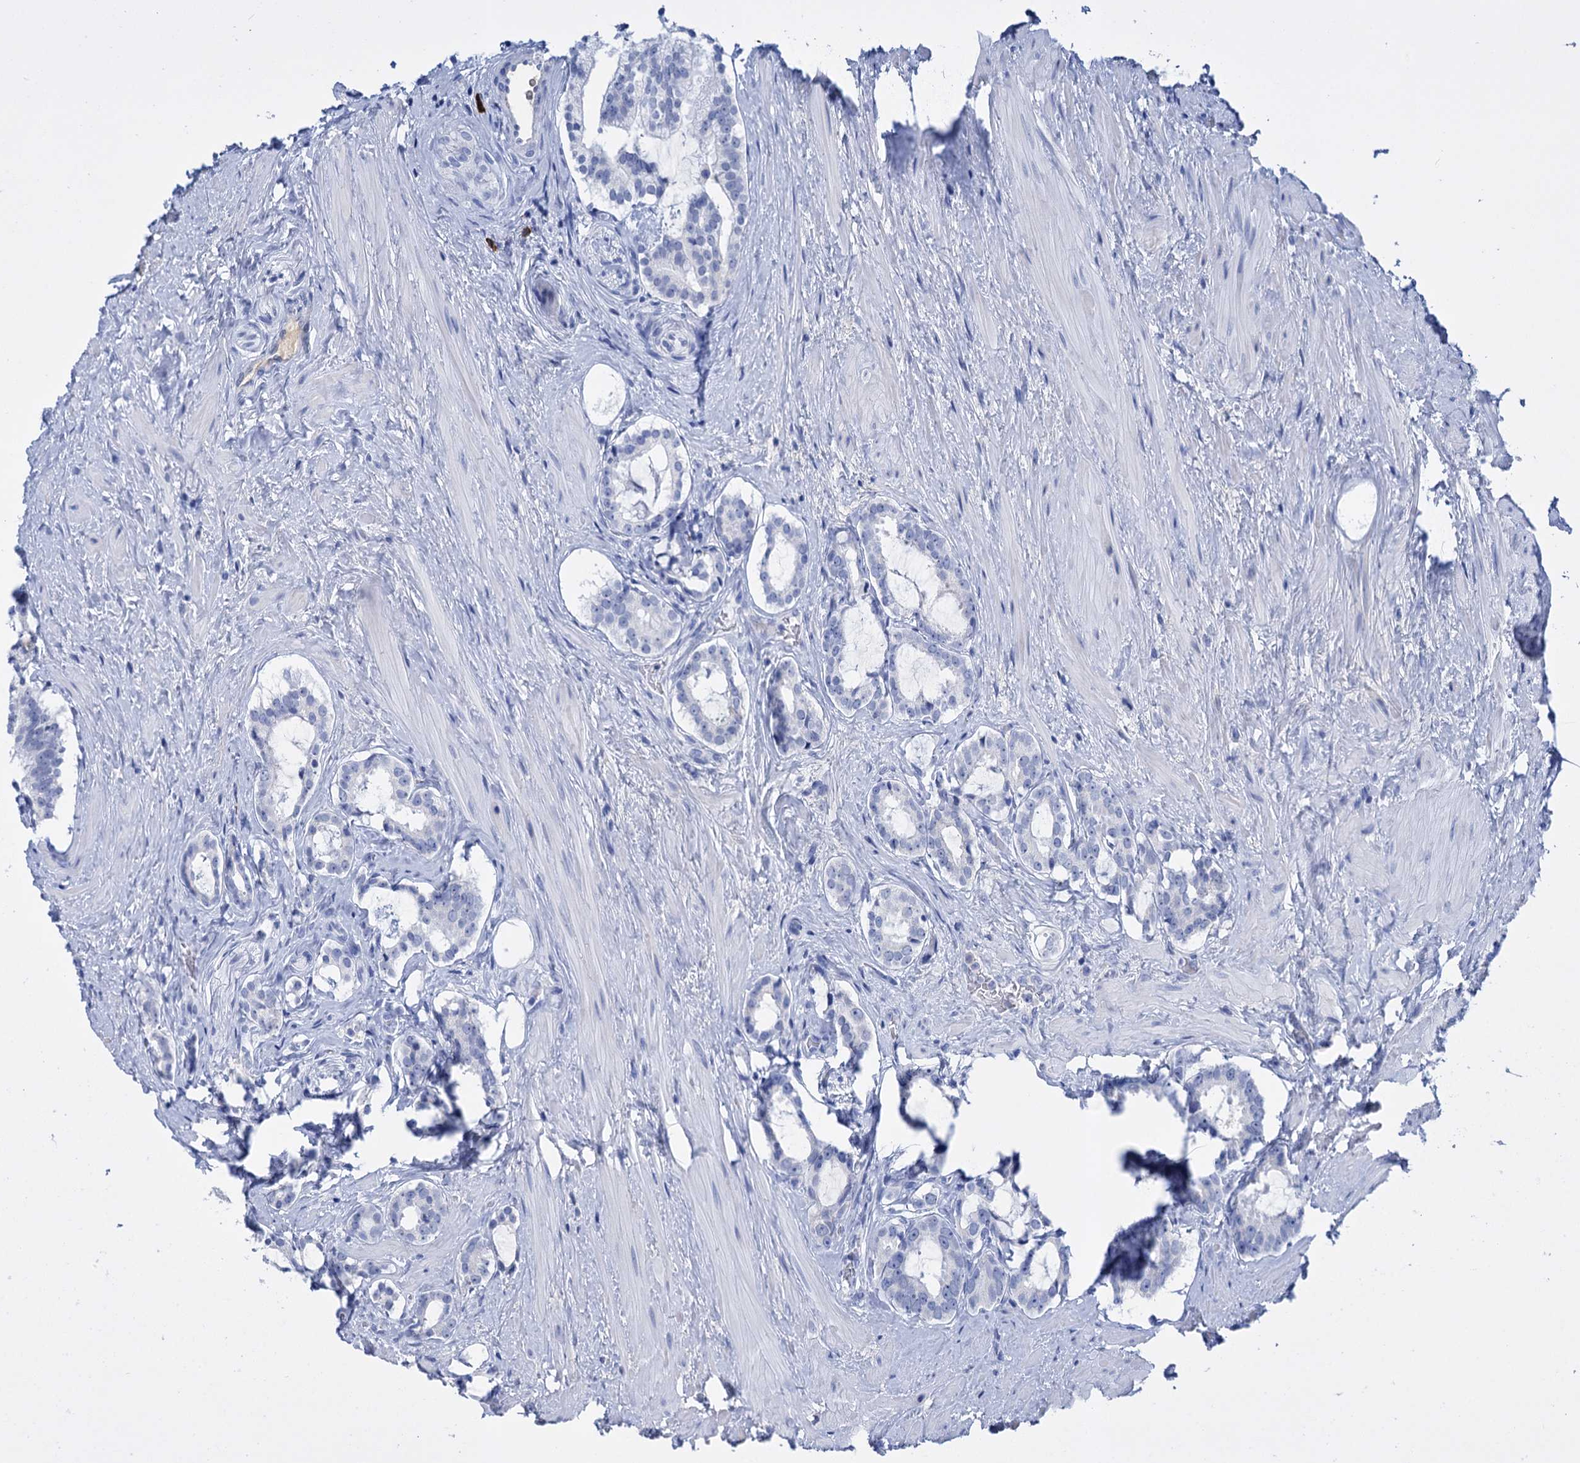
{"staining": {"intensity": "negative", "quantity": "none", "location": "none"}, "tissue": "prostate cancer", "cell_type": "Tumor cells", "image_type": "cancer", "snomed": [{"axis": "morphology", "description": "Adenocarcinoma, High grade"}, {"axis": "topography", "description": "Prostate"}], "caption": "High magnification brightfield microscopy of prostate cancer (adenocarcinoma (high-grade)) stained with DAB (brown) and counterstained with hematoxylin (blue): tumor cells show no significant positivity.", "gene": "FBXW12", "patient": {"sex": "male", "age": 58}}